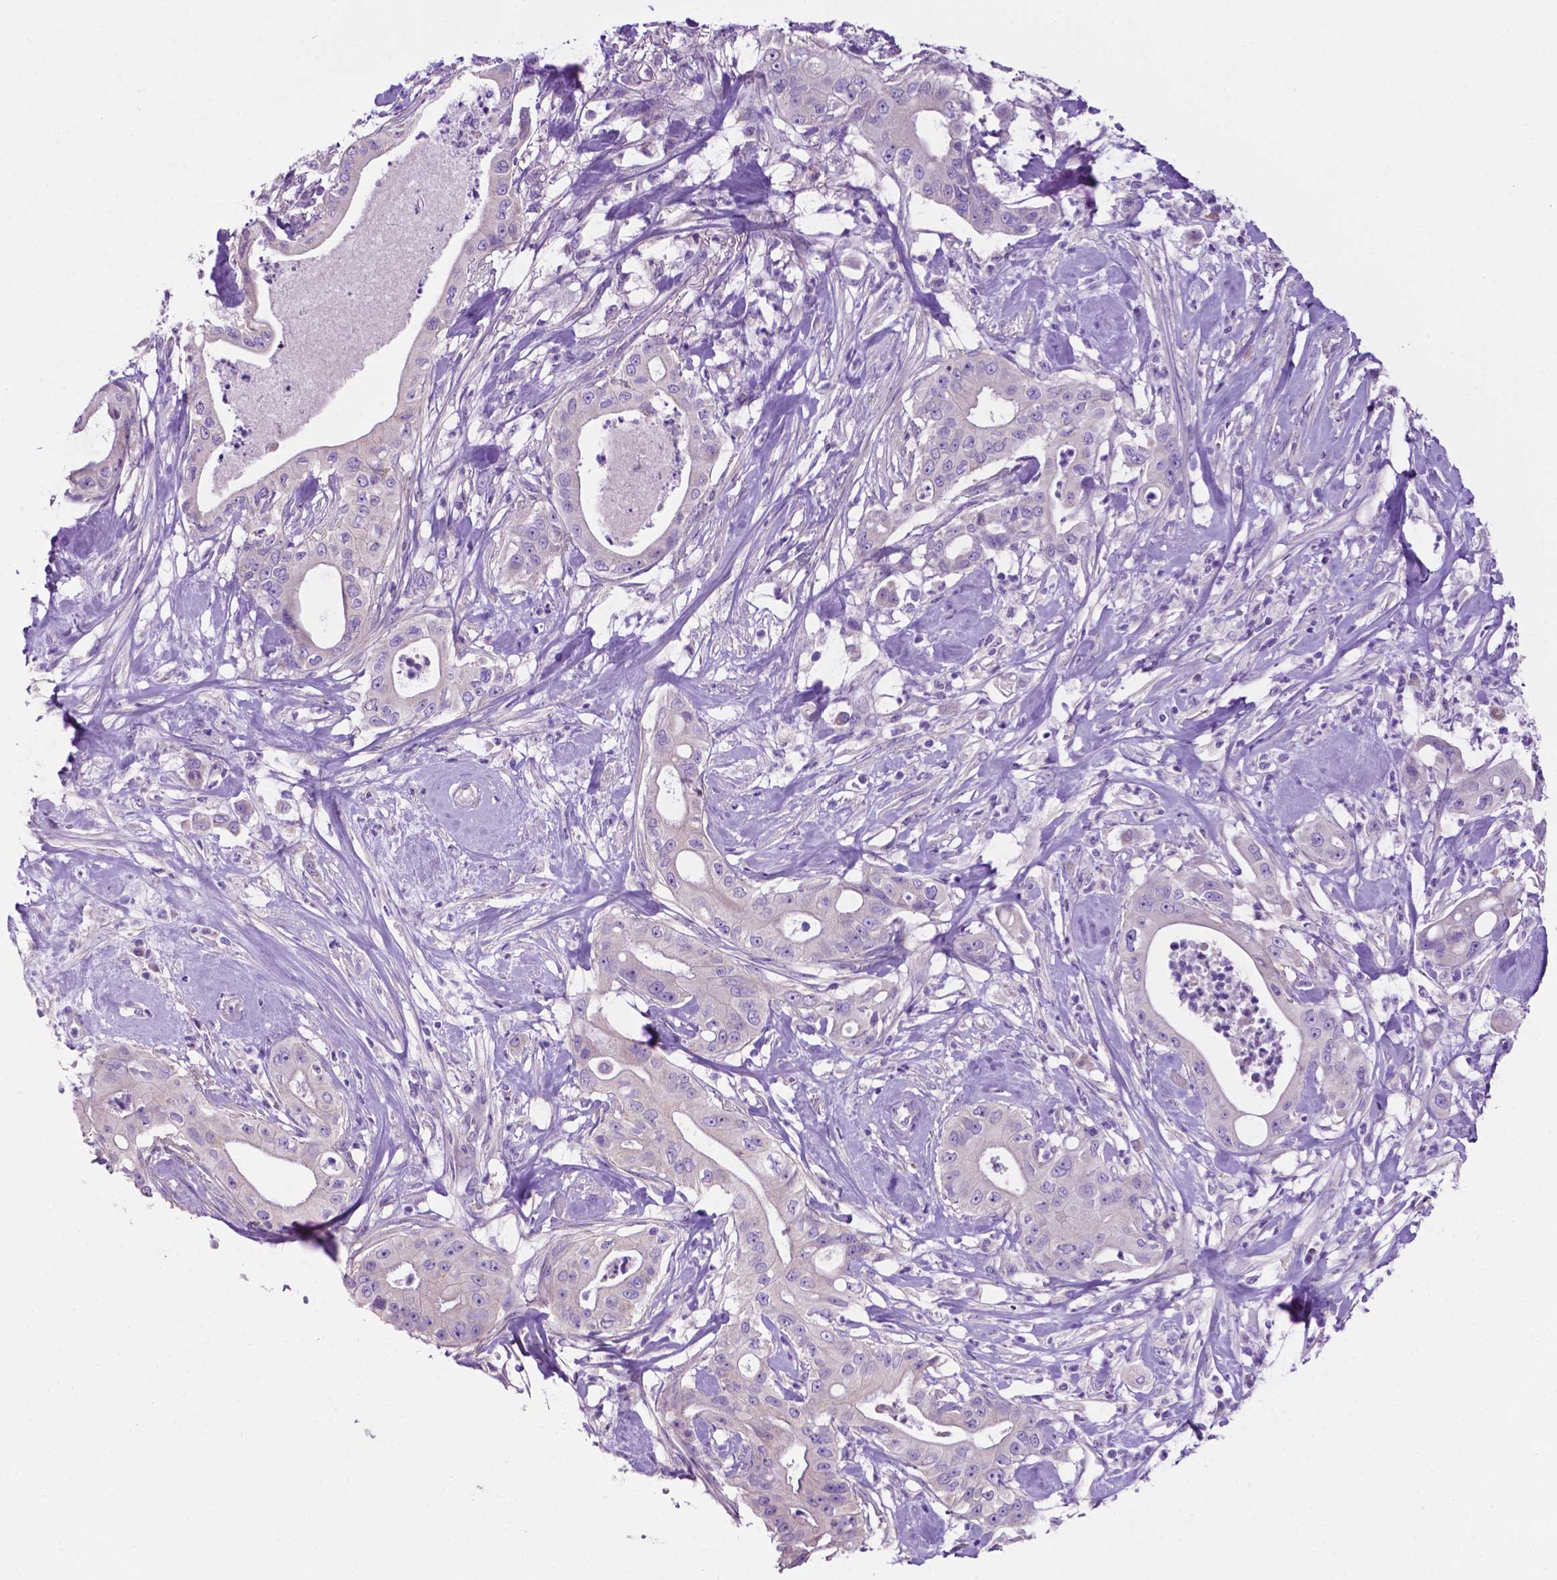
{"staining": {"intensity": "negative", "quantity": "none", "location": "none"}, "tissue": "pancreatic cancer", "cell_type": "Tumor cells", "image_type": "cancer", "snomed": [{"axis": "morphology", "description": "Adenocarcinoma, NOS"}, {"axis": "topography", "description": "Pancreas"}], "caption": "IHC micrograph of neoplastic tissue: adenocarcinoma (pancreatic) stained with DAB reveals no significant protein positivity in tumor cells.", "gene": "PHYHIP", "patient": {"sex": "male", "age": 71}}